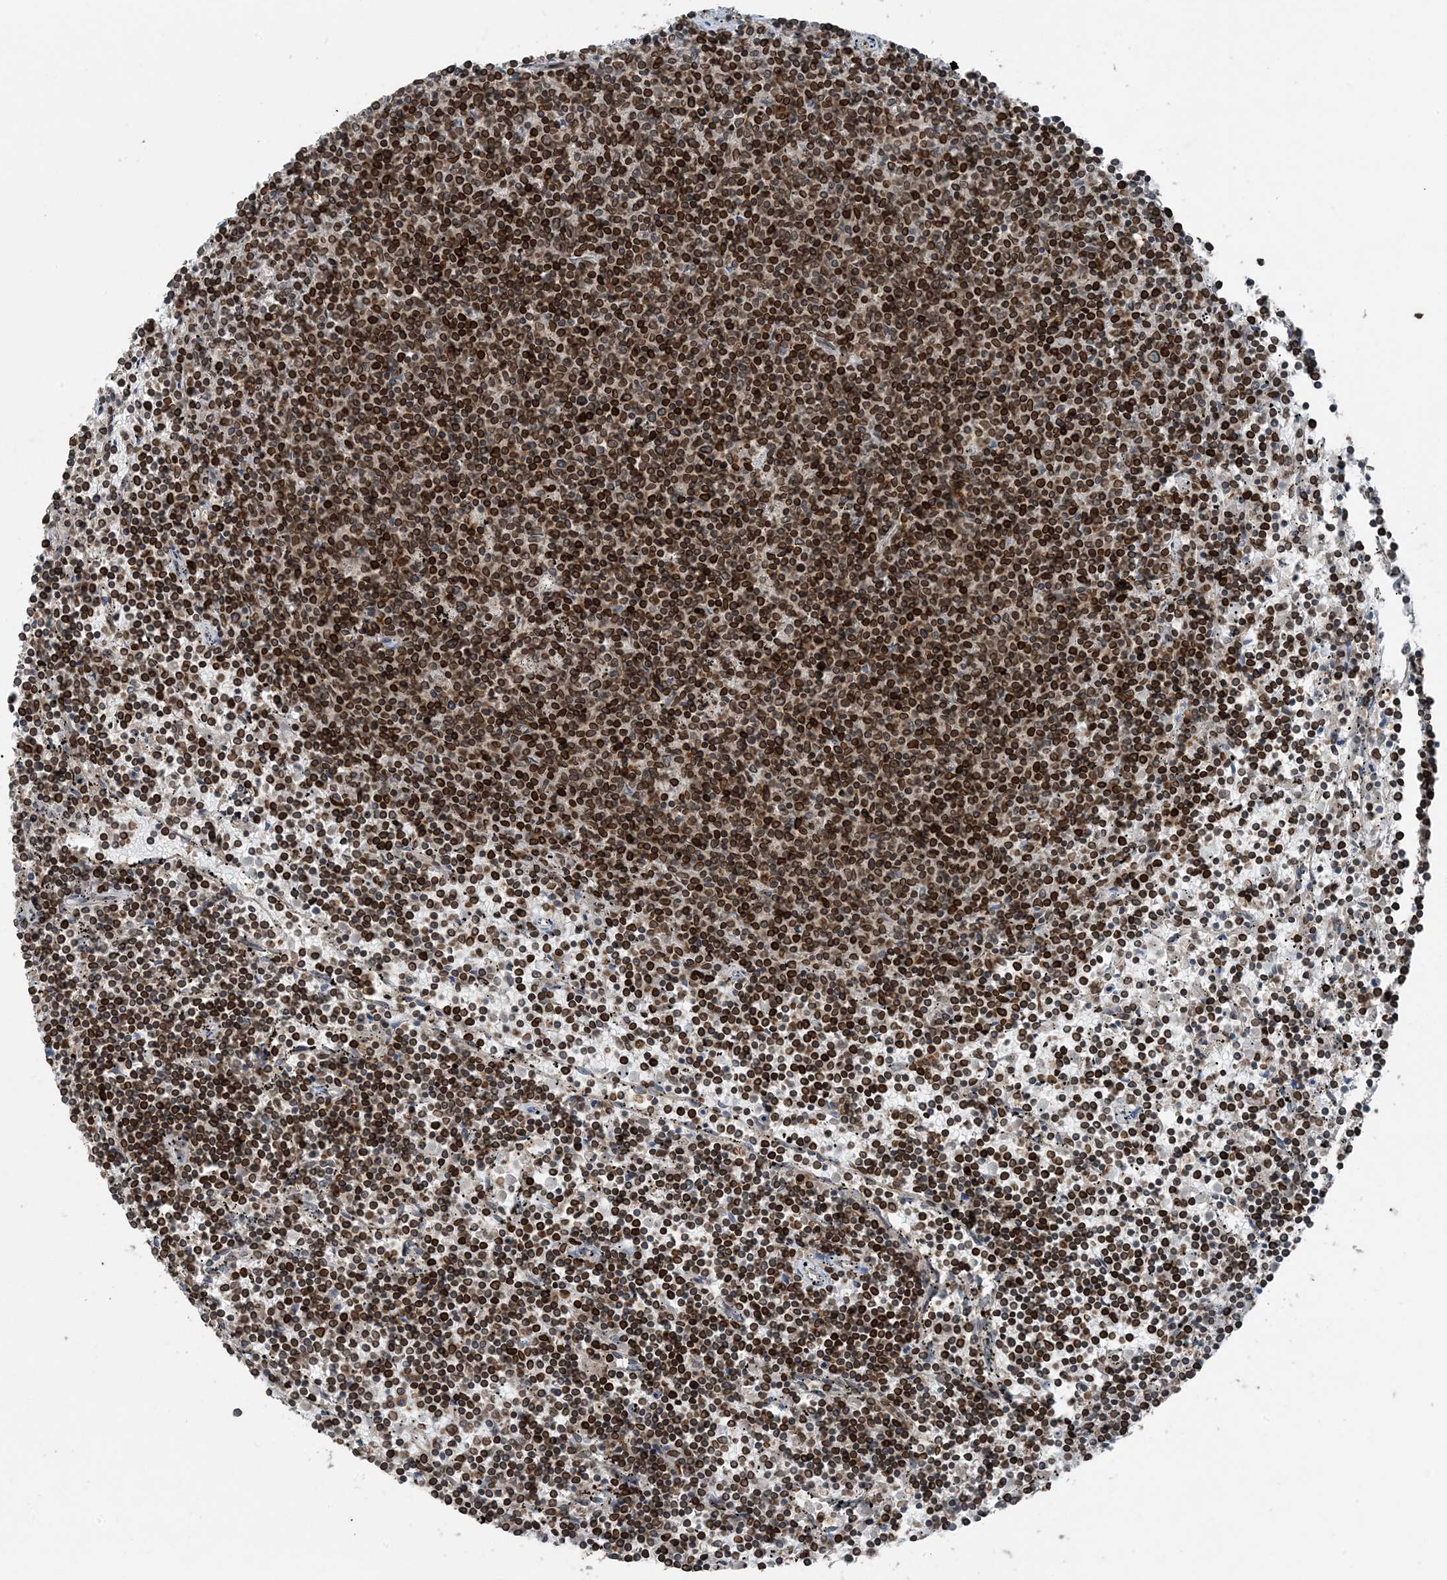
{"staining": {"intensity": "strong", "quantity": ">75%", "location": "cytoplasmic/membranous,nuclear"}, "tissue": "lymphoma", "cell_type": "Tumor cells", "image_type": "cancer", "snomed": [{"axis": "morphology", "description": "Malignant lymphoma, non-Hodgkin's type, Low grade"}, {"axis": "topography", "description": "Spleen"}], "caption": "Malignant lymphoma, non-Hodgkin's type (low-grade) stained with a brown dye exhibits strong cytoplasmic/membranous and nuclear positive expression in approximately >75% of tumor cells.", "gene": "ZFAND2B", "patient": {"sex": "female", "age": 50}}